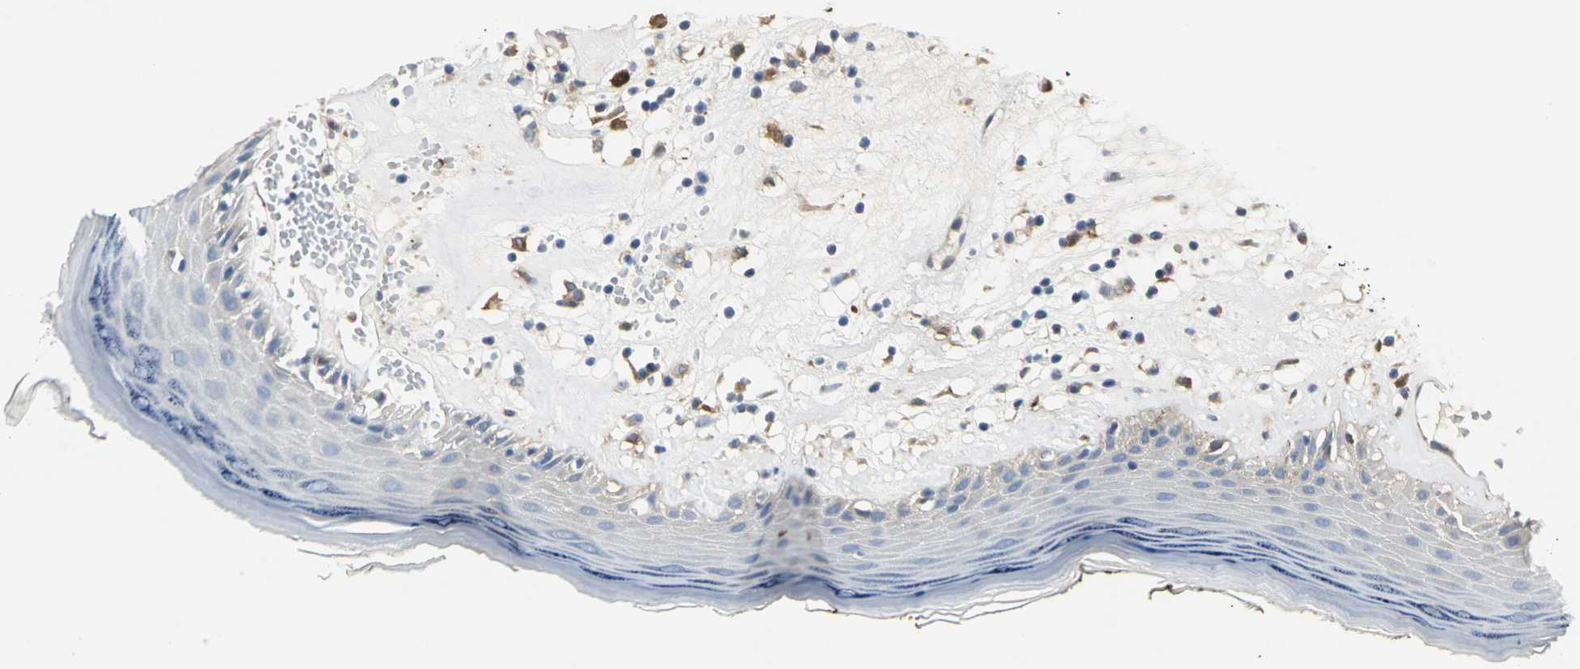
{"staining": {"intensity": "moderate", "quantity": "<25%", "location": "cytoplasmic/membranous"}, "tissue": "skin", "cell_type": "Epidermal cells", "image_type": "normal", "snomed": [{"axis": "morphology", "description": "Normal tissue, NOS"}, {"axis": "morphology", "description": "Inflammation, NOS"}, {"axis": "topography", "description": "Vulva"}], "caption": "Epidermal cells display moderate cytoplasmic/membranous positivity in approximately <25% of cells in normal skin. (DAB = brown stain, brightfield microscopy at high magnification).", "gene": "CHRNB1", "patient": {"sex": "female", "age": 84}}